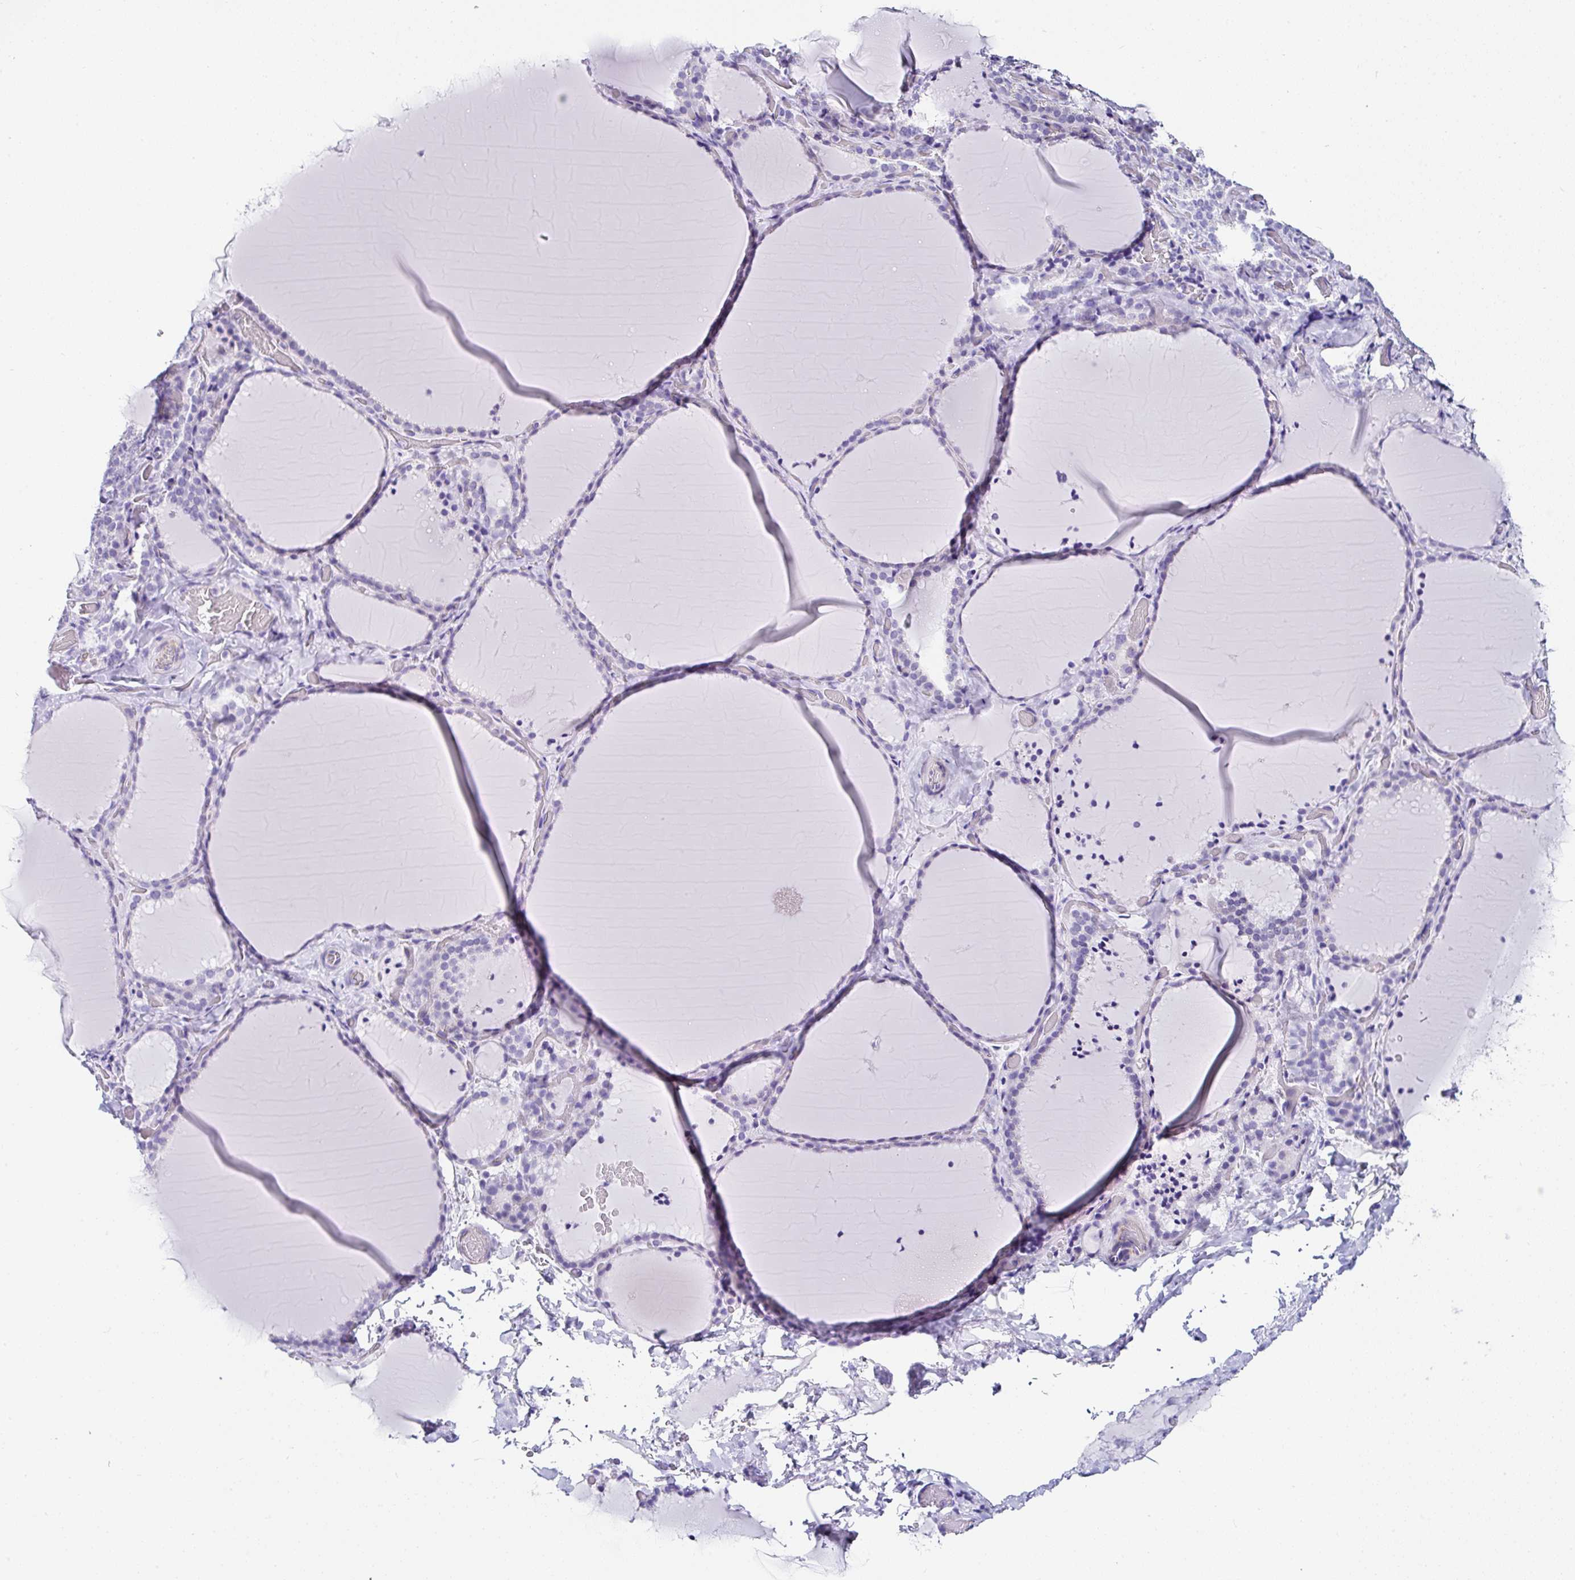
{"staining": {"intensity": "negative", "quantity": "none", "location": "none"}, "tissue": "thyroid gland", "cell_type": "Glandular cells", "image_type": "normal", "snomed": [{"axis": "morphology", "description": "Normal tissue, NOS"}, {"axis": "topography", "description": "Thyroid gland"}], "caption": "This histopathology image is of normal thyroid gland stained with IHC to label a protein in brown with the nuclei are counter-stained blue. There is no expression in glandular cells.", "gene": "TMPRSS11E", "patient": {"sex": "female", "age": 22}}